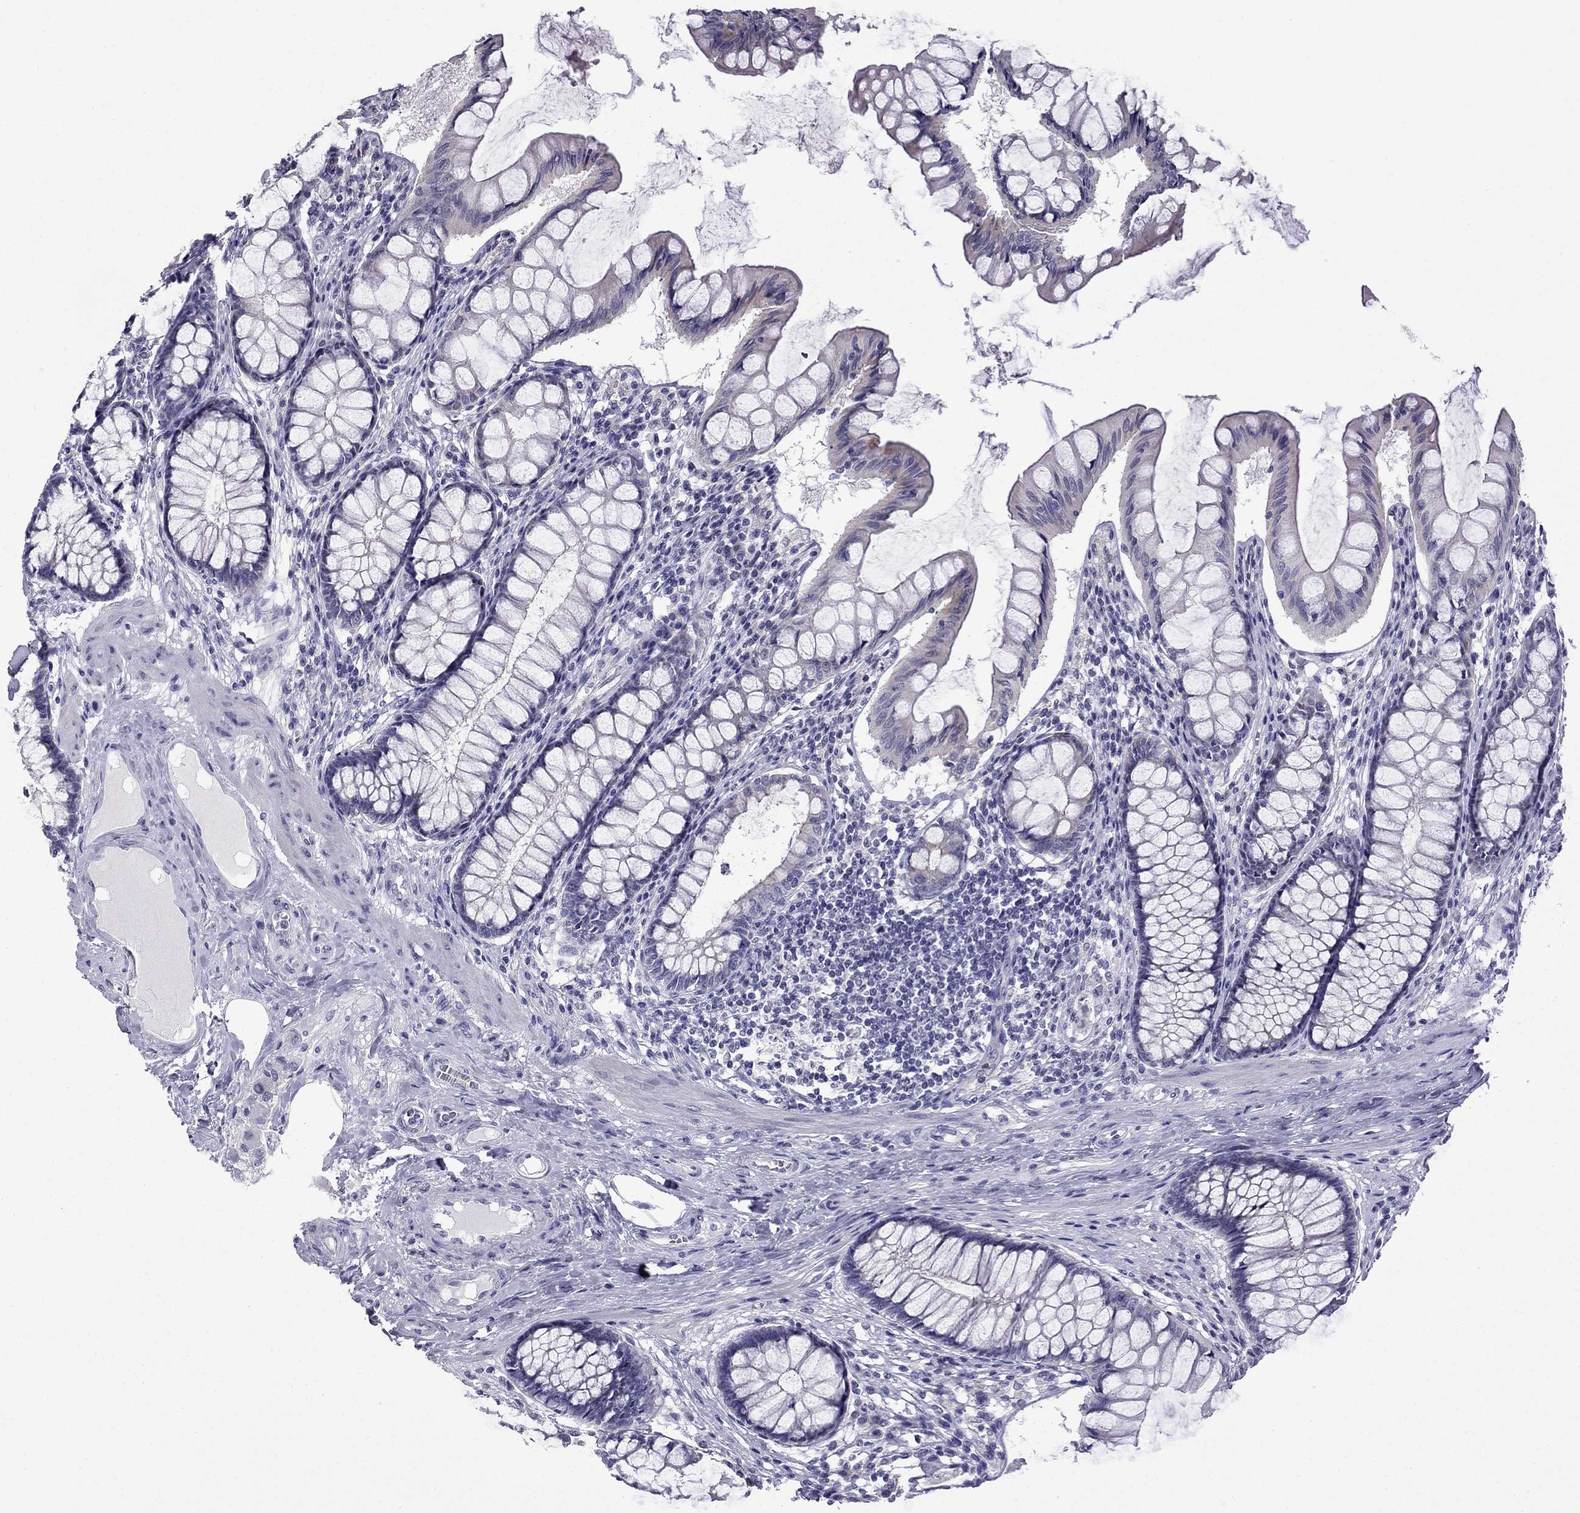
{"staining": {"intensity": "negative", "quantity": "none", "location": "none"}, "tissue": "colon", "cell_type": "Endothelial cells", "image_type": "normal", "snomed": [{"axis": "morphology", "description": "Normal tissue, NOS"}, {"axis": "topography", "description": "Colon"}], "caption": "High magnification brightfield microscopy of unremarkable colon stained with DAB (brown) and counterstained with hematoxylin (blue): endothelial cells show no significant positivity.", "gene": "POM121L12", "patient": {"sex": "female", "age": 65}}